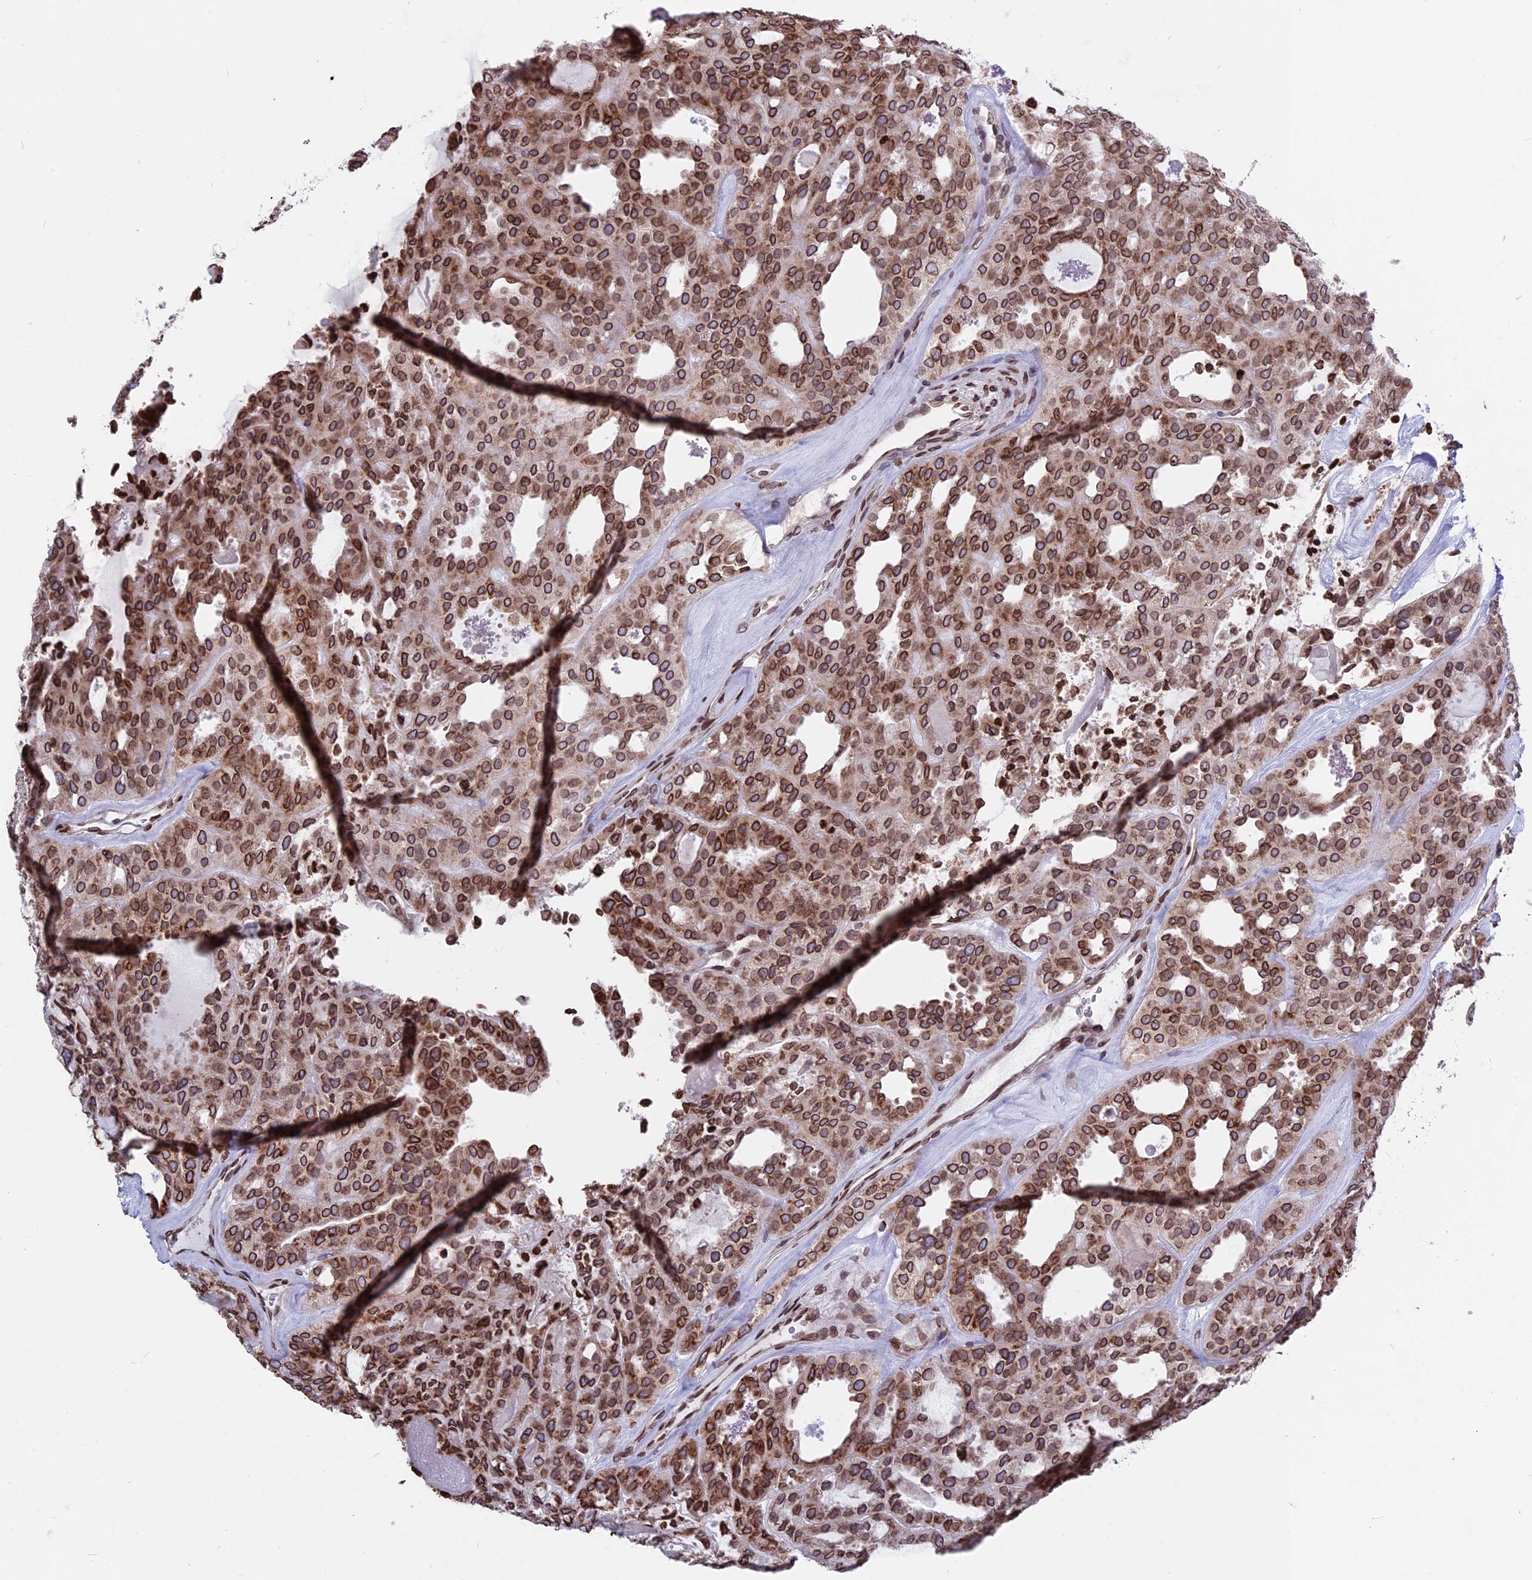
{"staining": {"intensity": "moderate", "quantity": ">75%", "location": "cytoplasmic/membranous,nuclear"}, "tissue": "thyroid cancer", "cell_type": "Tumor cells", "image_type": "cancer", "snomed": [{"axis": "morphology", "description": "Follicular adenoma carcinoma, NOS"}, {"axis": "topography", "description": "Thyroid gland"}], "caption": "A micrograph of human thyroid cancer (follicular adenoma carcinoma) stained for a protein shows moderate cytoplasmic/membranous and nuclear brown staining in tumor cells. (DAB (3,3'-diaminobenzidine) IHC with brightfield microscopy, high magnification).", "gene": "PTCHD4", "patient": {"sex": "male", "age": 75}}